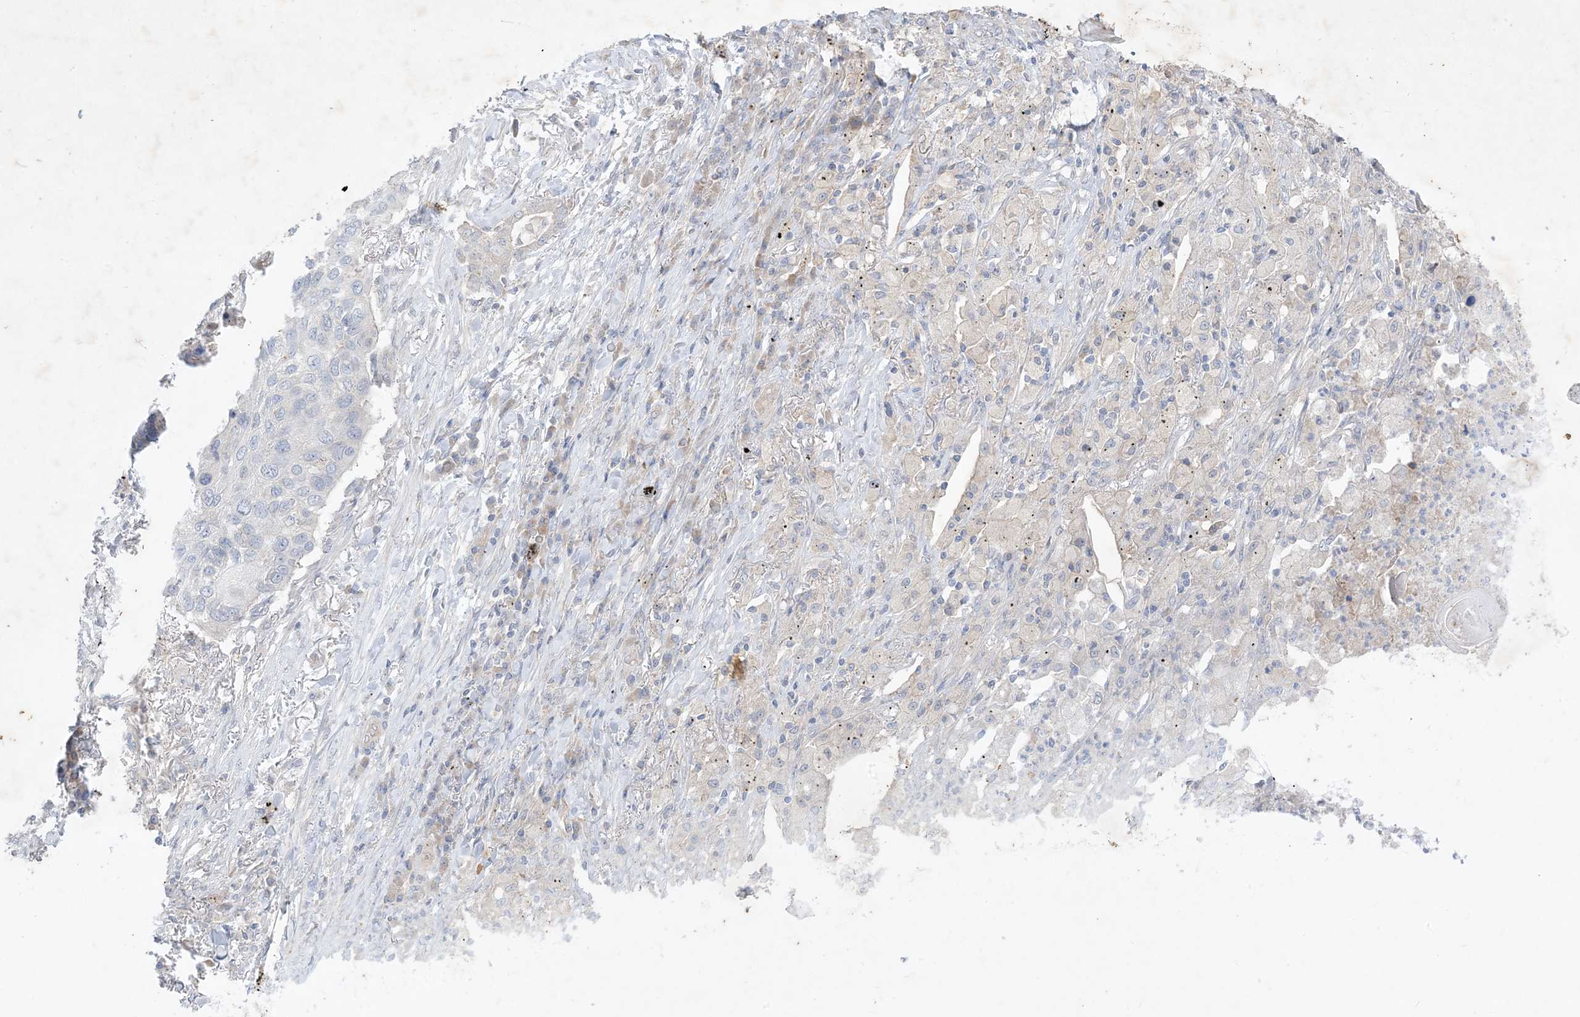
{"staining": {"intensity": "negative", "quantity": "none", "location": "none"}, "tissue": "lung cancer", "cell_type": "Tumor cells", "image_type": "cancer", "snomed": [{"axis": "morphology", "description": "Squamous cell carcinoma, NOS"}, {"axis": "topography", "description": "Lung"}], "caption": "This is a photomicrograph of immunohistochemistry staining of squamous cell carcinoma (lung), which shows no positivity in tumor cells.", "gene": "PLEKHA3", "patient": {"sex": "female", "age": 63}}